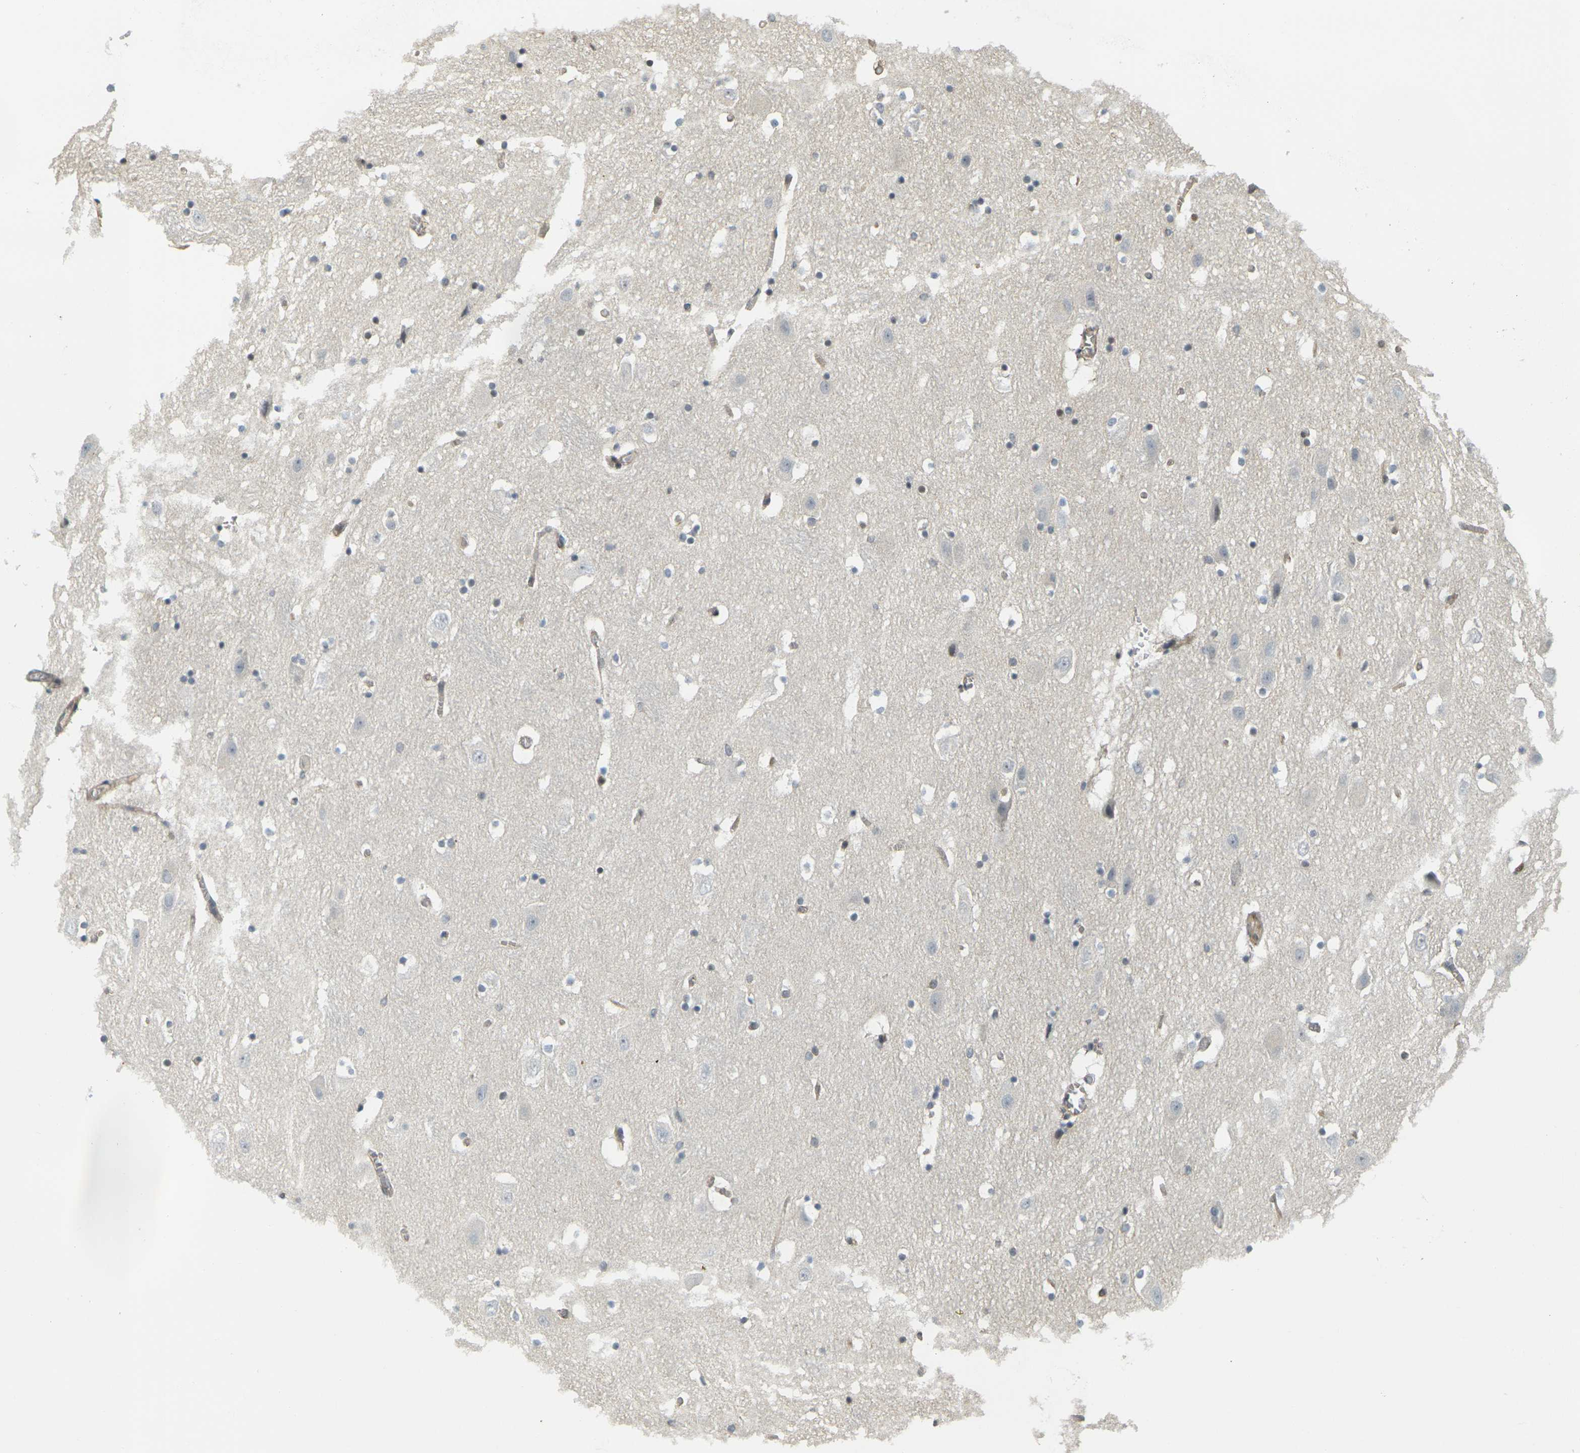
{"staining": {"intensity": "weak", "quantity": "<25%", "location": "cytoplasmic/membranous,nuclear"}, "tissue": "hippocampus", "cell_type": "Glial cells", "image_type": "normal", "snomed": [{"axis": "morphology", "description": "Normal tissue, NOS"}, {"axis": "topography", "description": "Hippocampus"}], "caption": "DAB (3,3'-diaminobenzidine) immunohistochemical staining of benign hippocampus displays no significant staining in glial cells. (Stains: DAB (3,3'-diaminobenzidine) IHC with hematoxylin counter stain, Microscopy: brightfield microscopy at high magnification).", "gene": "CAST", "patient": {"sex": "male", "age": 45}}